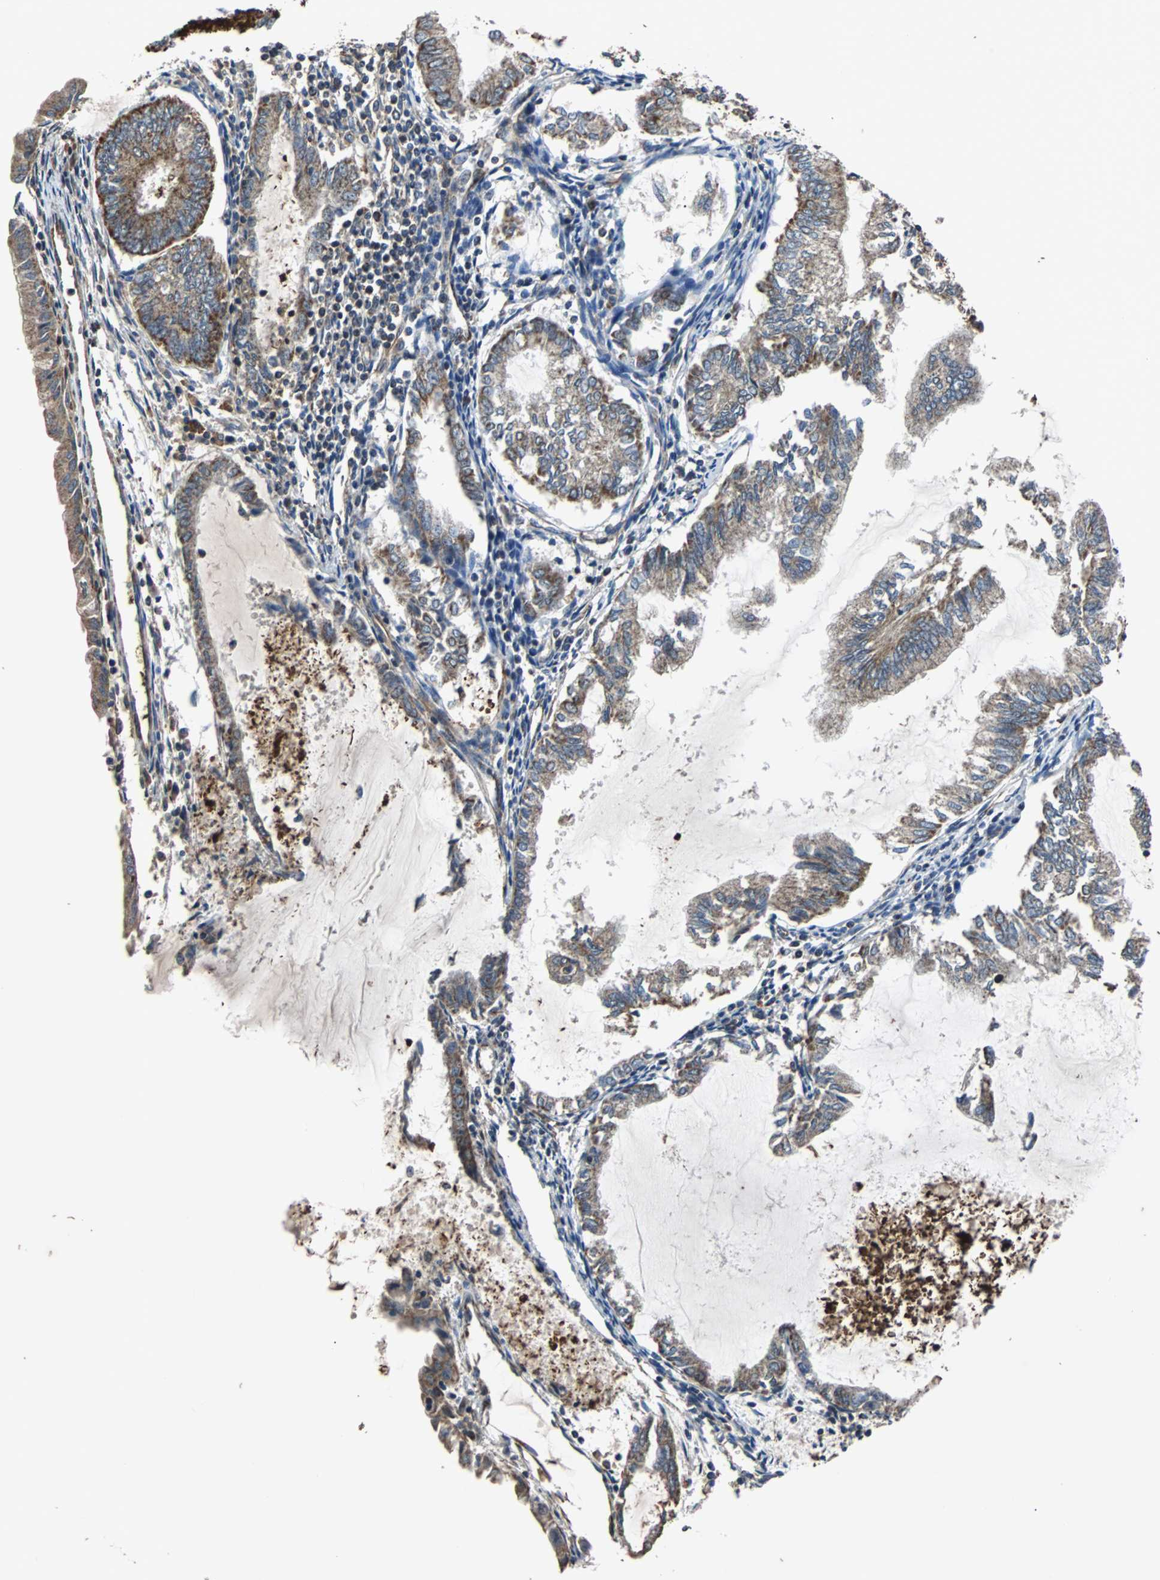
{"staining": {"intensity": "weak", "quantity": ">75%", "location": "cytoplasmic/membranous"}, "tissue": "endometrial cancer", "cell_type": "Tumor cells", "image_type": "cancer", "snomed": [{"axis": "morphology", "description": "Adenocarcinoma, NOS"}, {"axis": "topography", "description": "Endometrium"}], "caption": "A low amount of weak cytoplasmic/membranous positivity is appreciated in about >75% of tumor cells in endometrial adenocarcinoma tissue.", "gene": "ACTR3", "patient": {"sex": "female", "age": 86}}